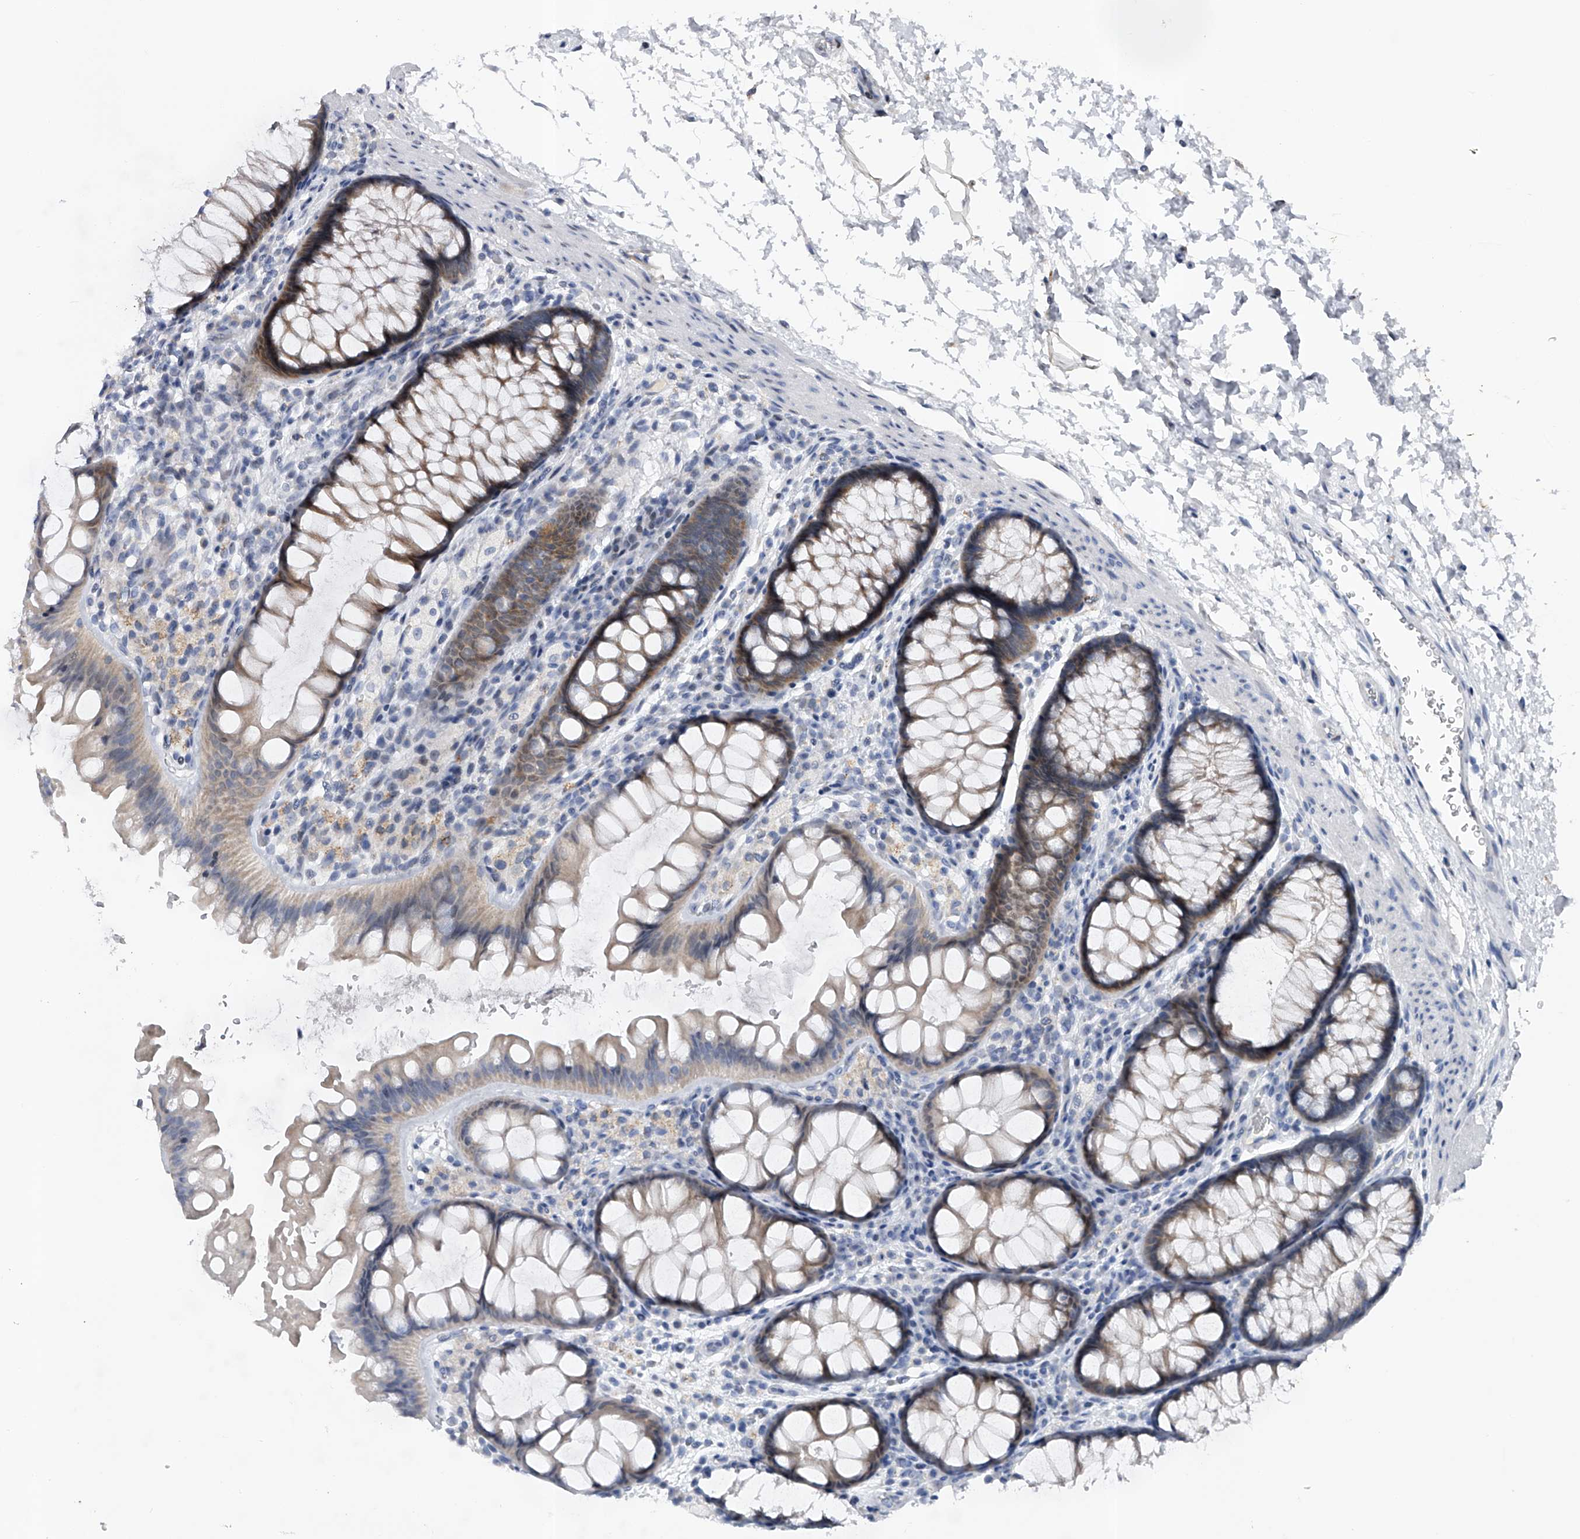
{"staining": {"intensity": "negative", "quantity": "none", "location": "none"}, "tissue": "colon", "cell_type": "Endothelial cells", "image_type": "normal", "snomed": [{"axis": "morphology", "description": "Normal tissue, NOS"}, {"axis": "topography", "description": "Colon"}], "caption": "DAB immunohistochemical staining of normal human colon exhibits no significant positivity in endothelial cells. Brightfield microscopy of IHC stained with DAB (brown) and hematoxylin (blue), captured at high magnification.", "gene": "RWDD2A", "patient": {"sex": "female", "age": 62}}